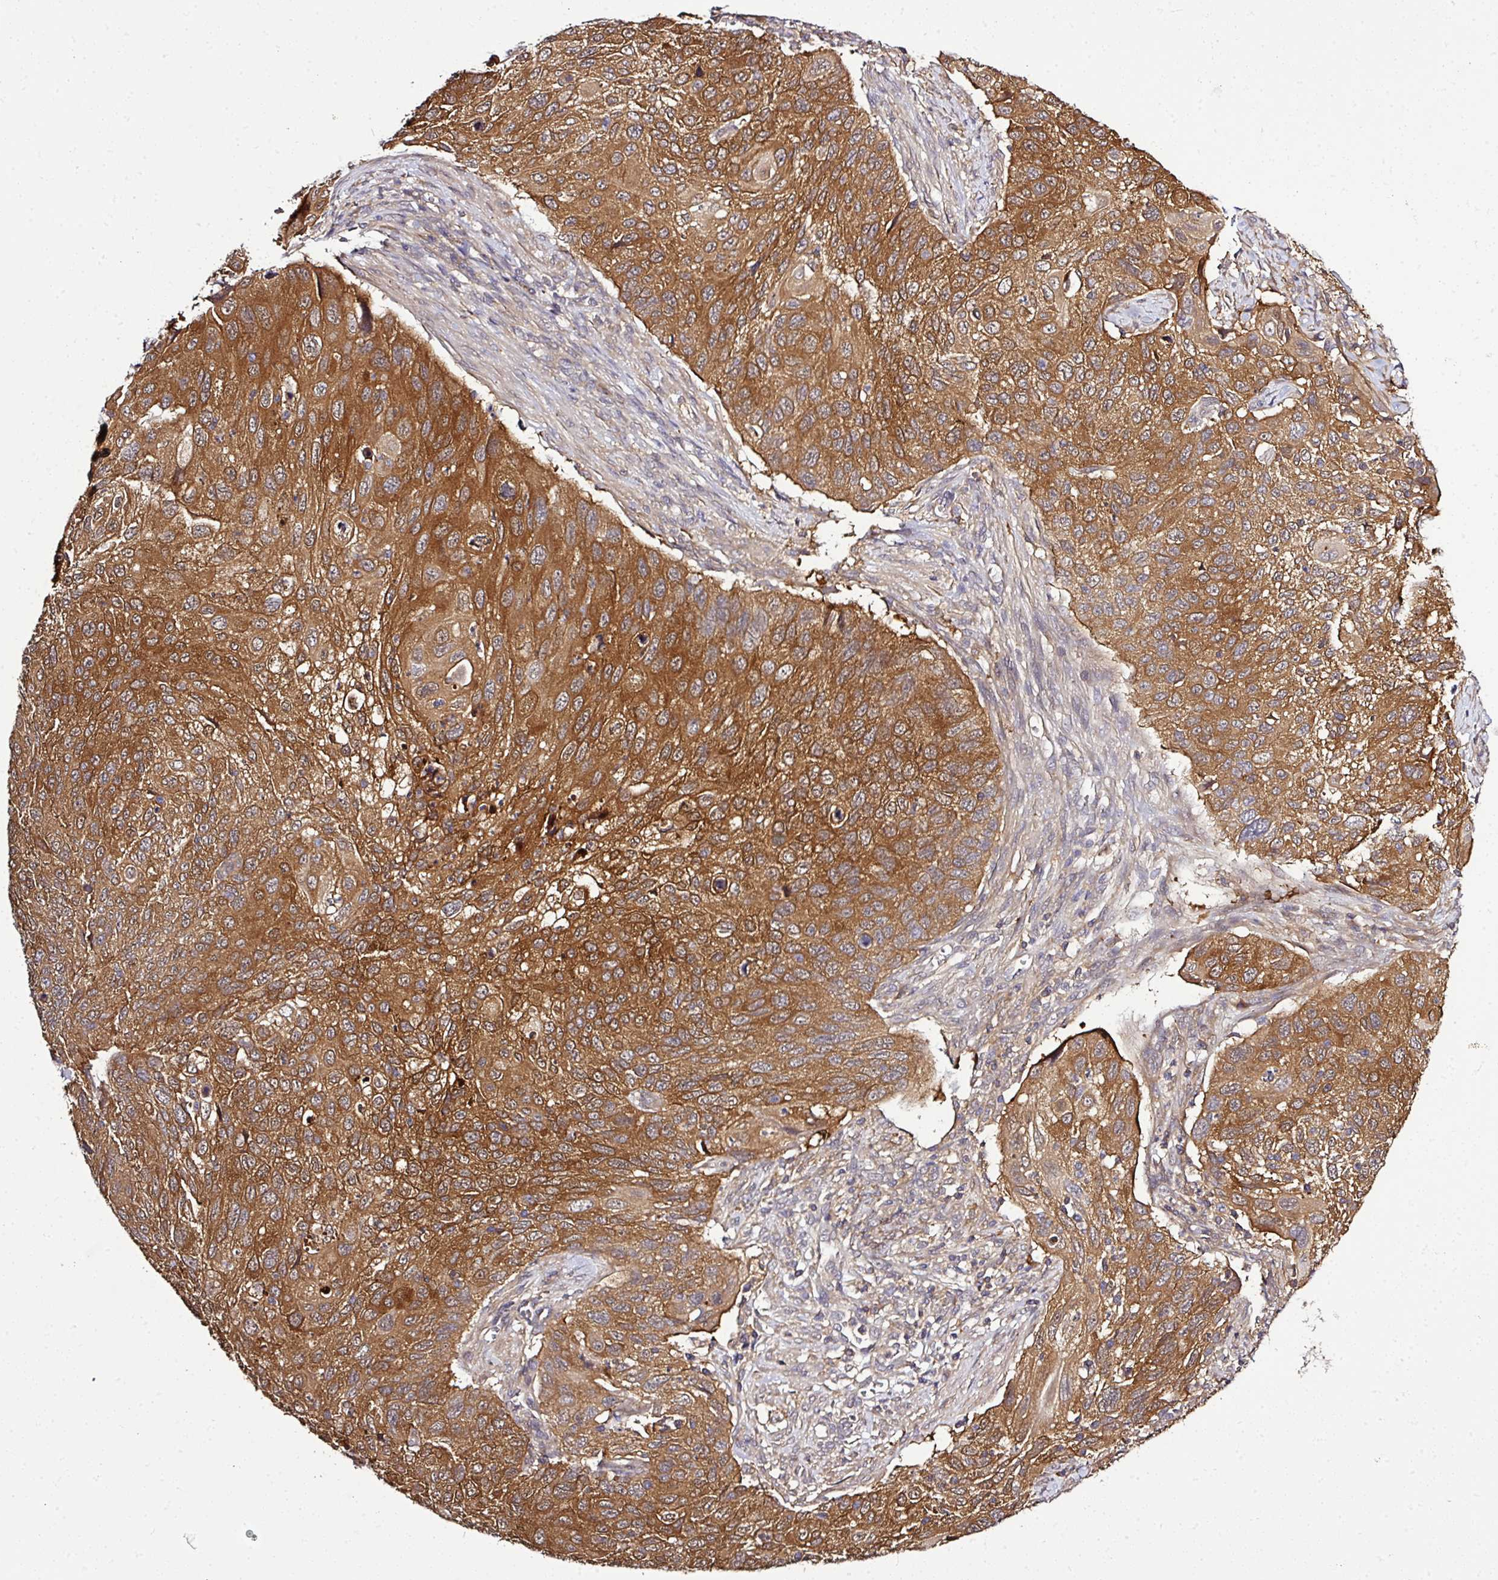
{"staining": {"intensity": "moderate", "quantity": ">75%", "location": "cytoplasmic/membranous"}, "tissue": "cervical cancer", "cell_type": "Tumor cells", "image_type": "cancer", "snomed": [{"axis": "morphology", "description": "Squamous cell carcinoma, NOS"}, {"axis": "topography", "description": "Cervix"}], "caption": "The micrograph shows a brown stain indicating the presence of a protein in the cytoplasmic/membranous of tumor cells in squamous cell carcinoma (cervical). (Brightfield microscopy of DAB IHC at high magnification).", "gene": "TMEM107", "patient": {"sex": "female", "age": 70}}